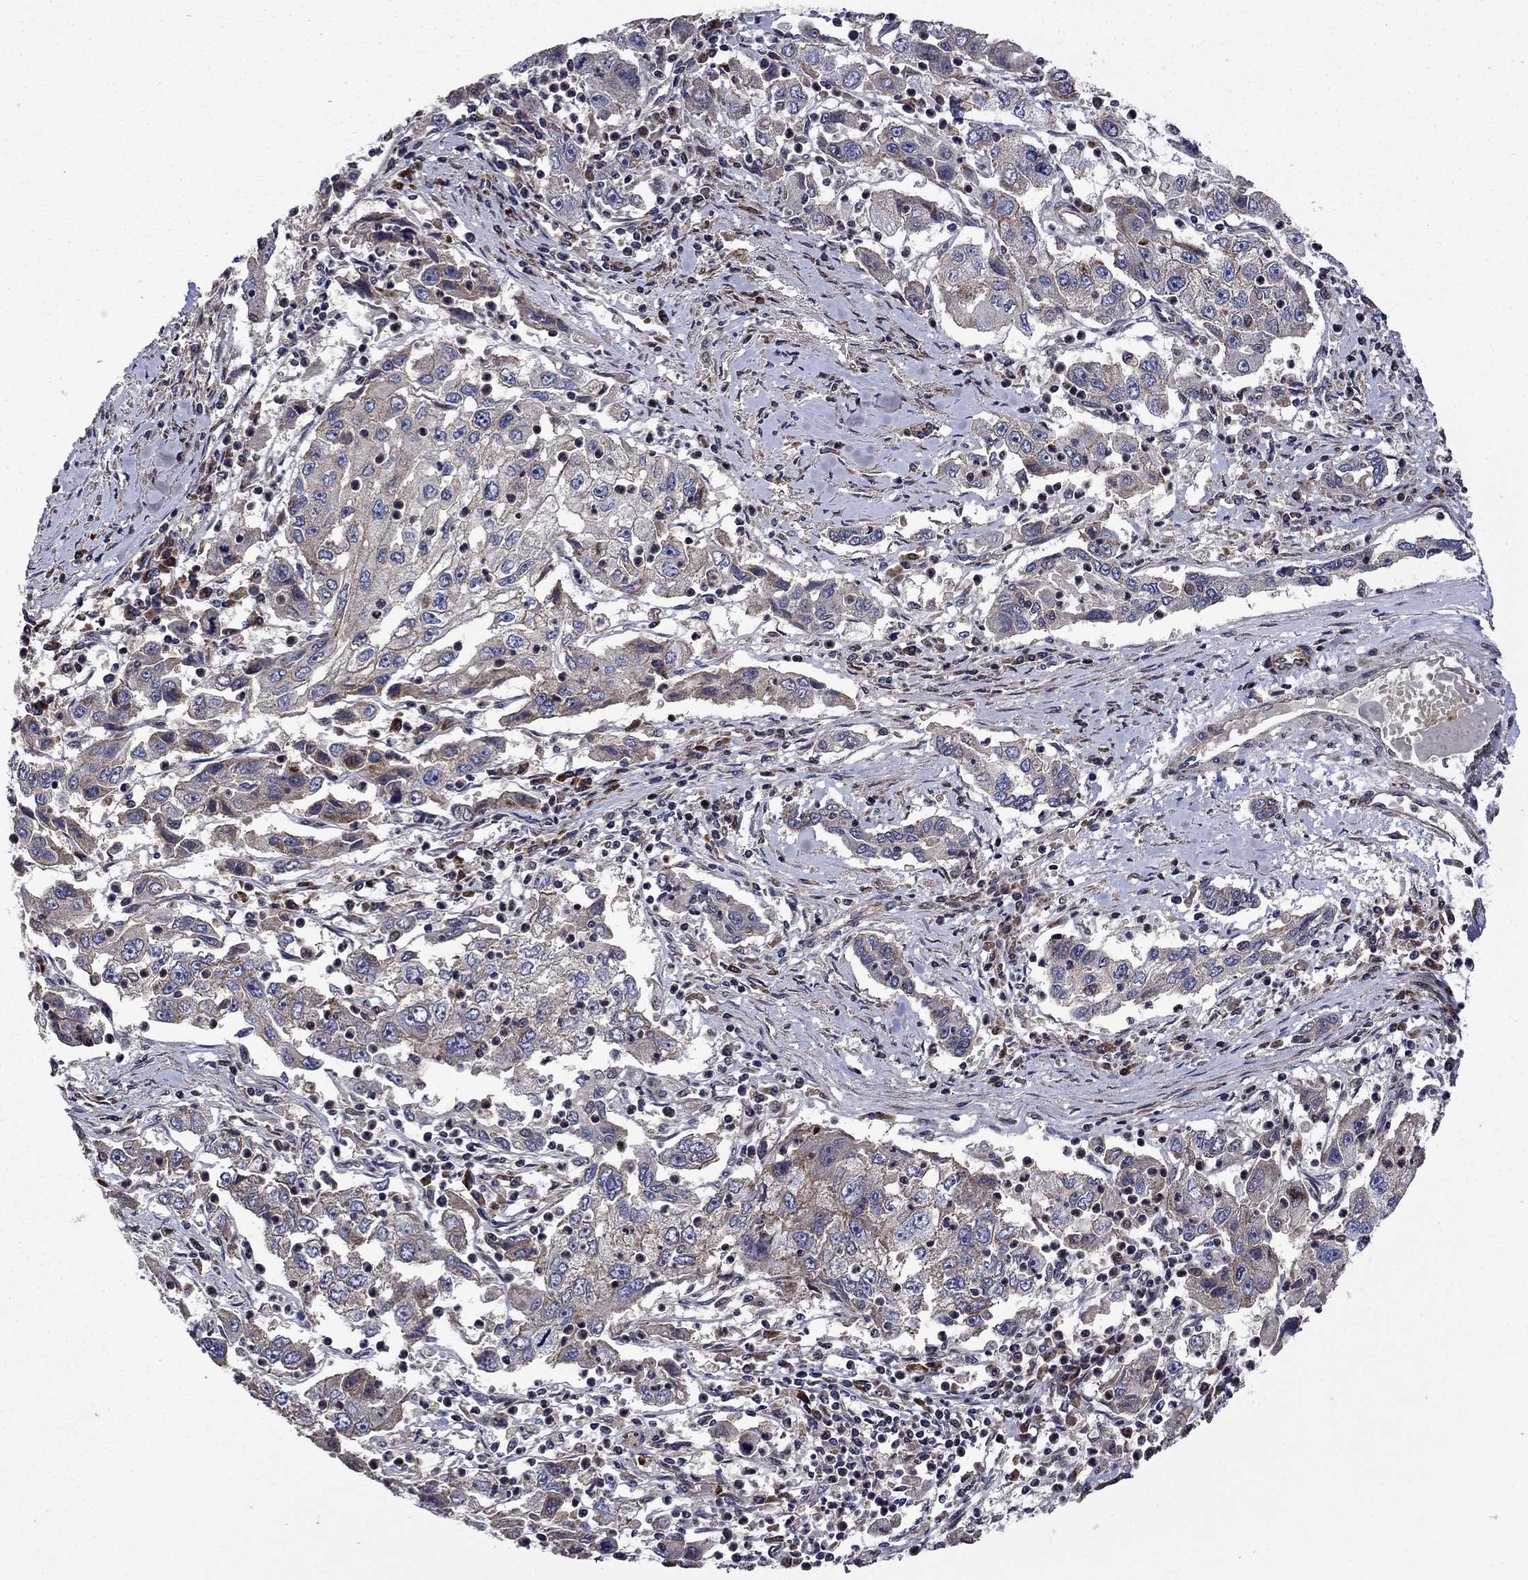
{"staining": {"intensity": "moderate", "quantity": "<25%", "location": "cytoplasmic/membranous"}, "tissue": "cervical cancer", "cell_type": "Tumor cells", "image_type": "cancer", "snomed": [{"axis": "morphology", "description": "Squamous cell carcinoma, NOS"}, {"axis": "topography", "description": "Cervix"}], "caption": "IHC histopathology image of human cervical cancer stained for a protein (brown), which shows low levels of moderate cytoplasmic/membranous positivity in about <25% of tumor cells.", "gene": "AGTPBP1", "patient": {"sex": "female", "age": 36}}